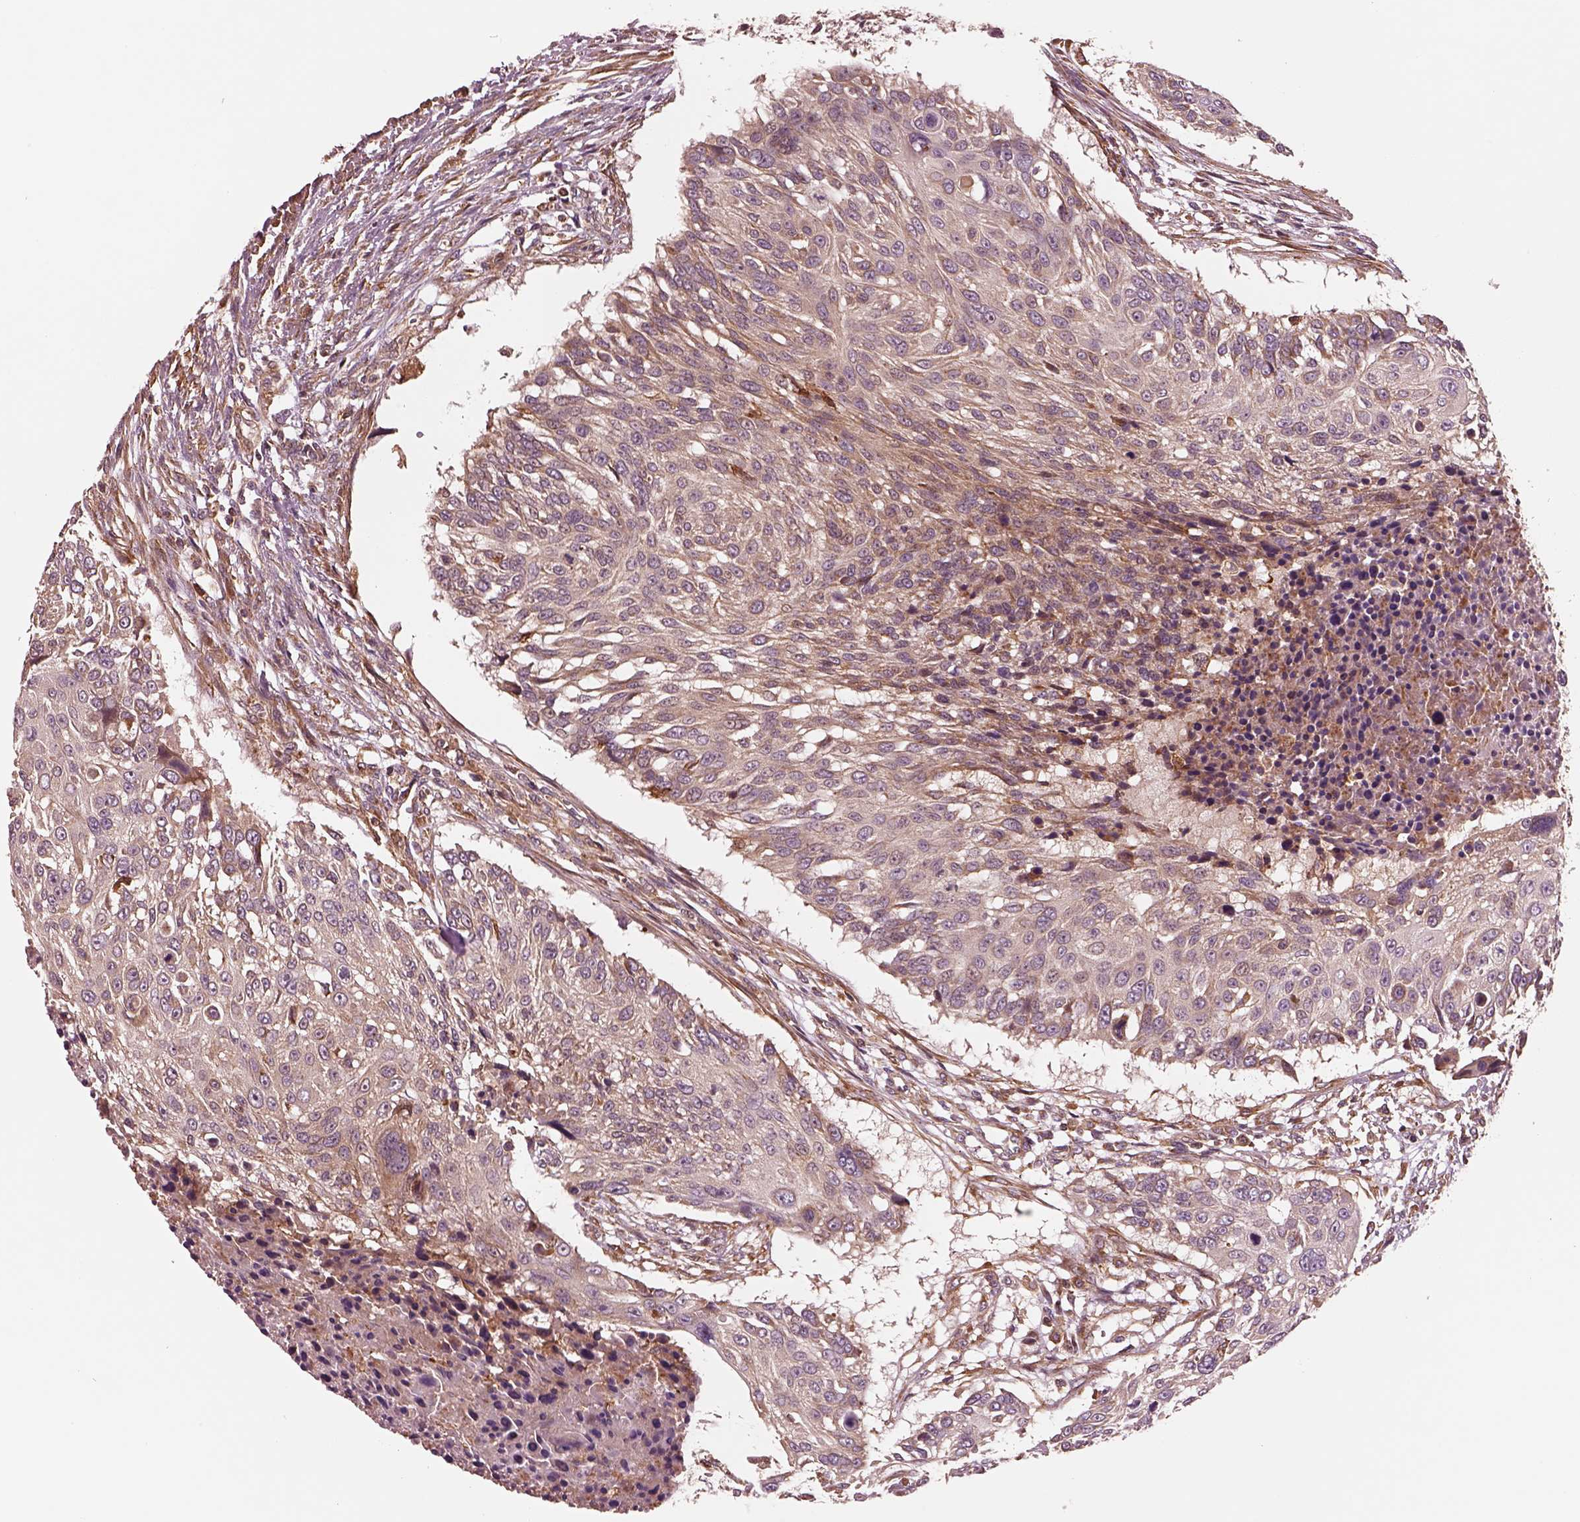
{"staining": {"intensity": "moderate", "quantity": "<25%", "location": "cytoplasmic/membranous"}, "tissue": "urothelial cancer", "cell_type": "Tumor cells", "image_type": "cancer", "snomed": [{"axis": "morphology", "description": "Urothelial carcinoma, NOS"}, {"axis": "topography", "description": "Urinary bladder"}], "caption": "Human urothelial cancer stained with a brown dye shows moderate cytoplasmic/membranous positive staining in approximately <25% of tumor cells.", "gene": "ASCC2", "patient": {"sex": "male", "age": 55}}